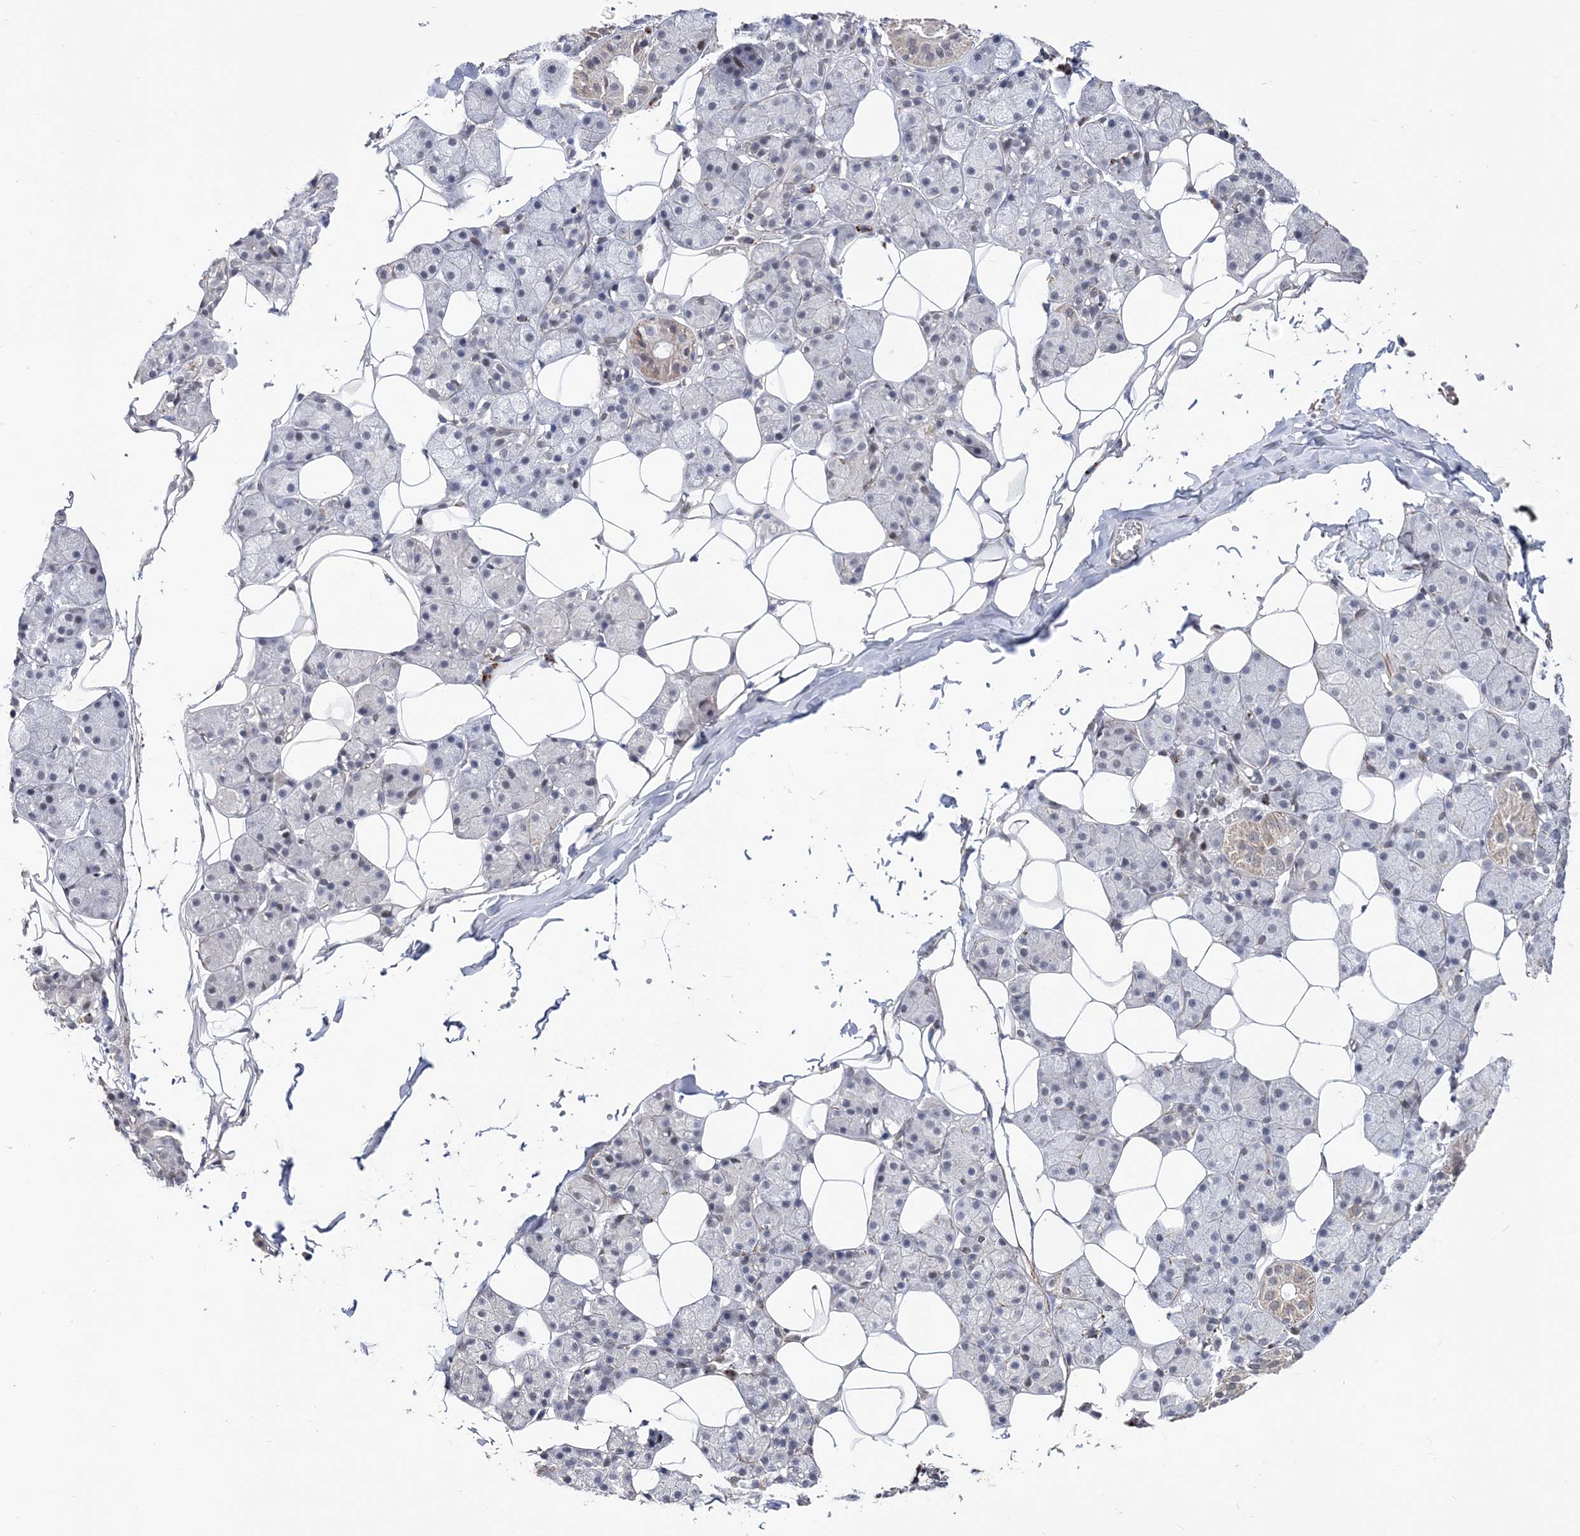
{"staining": {"intensity": "weak", "quantity": "<25%", "location": "cytoplasmic/membranous,nuclear"}, "tissue": "salivary gland", "cell_type": "Glandular cells", "image_type": "normal", "snomed": [{"axis": "morphology", "description": "Normal tissue, NOS"}, {"axis": "topography", "description": "Salivary gland"}], "caption": "There is no significant expression in glandular cells of salivary gland. (Brightfield microscopy of DAB (3,3'-diaminobenzidine) IHC at high magnification).", "gene": "BOD1L1", "patient": {"sex": "female", "age": 33}}